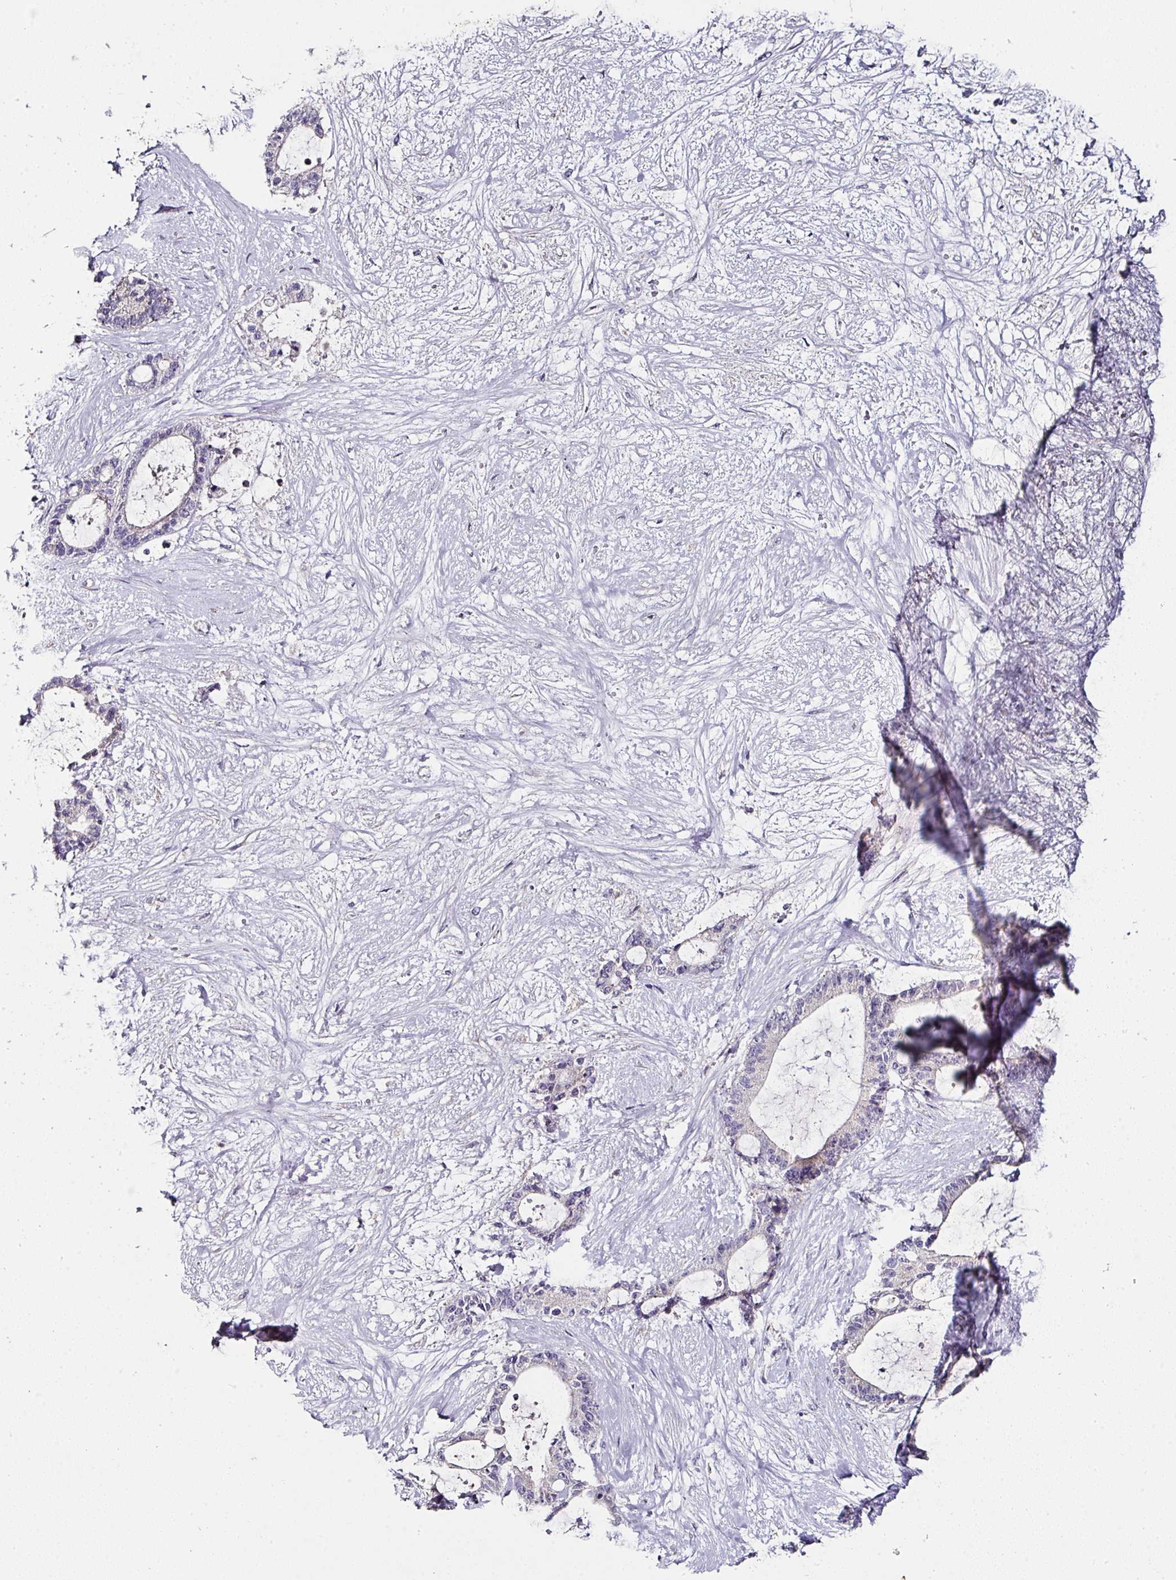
{"staining": {"intensity": "negative", "quantity": "none", "location": "none"}, "tissue": "liver cancer", "cell_type": "Tumor cells", "image_type": "cancer", "snomed": [{"axis": "morphology", "description": "Normal tissue, NOS"}, {"axis": "morphology", "description": "Cholangiocarcinoma"}, {"axis": "topography", "description": "Liver"}, {"axis": "topography", "description": "Peripheral nerve tissue"}], "caption": "A photomicrograph of human liver cholangiocarcinoma is negative for staining in tumor cells.", "gene": "SKIC2", "patient": {"sex": "female", "age": 73}}